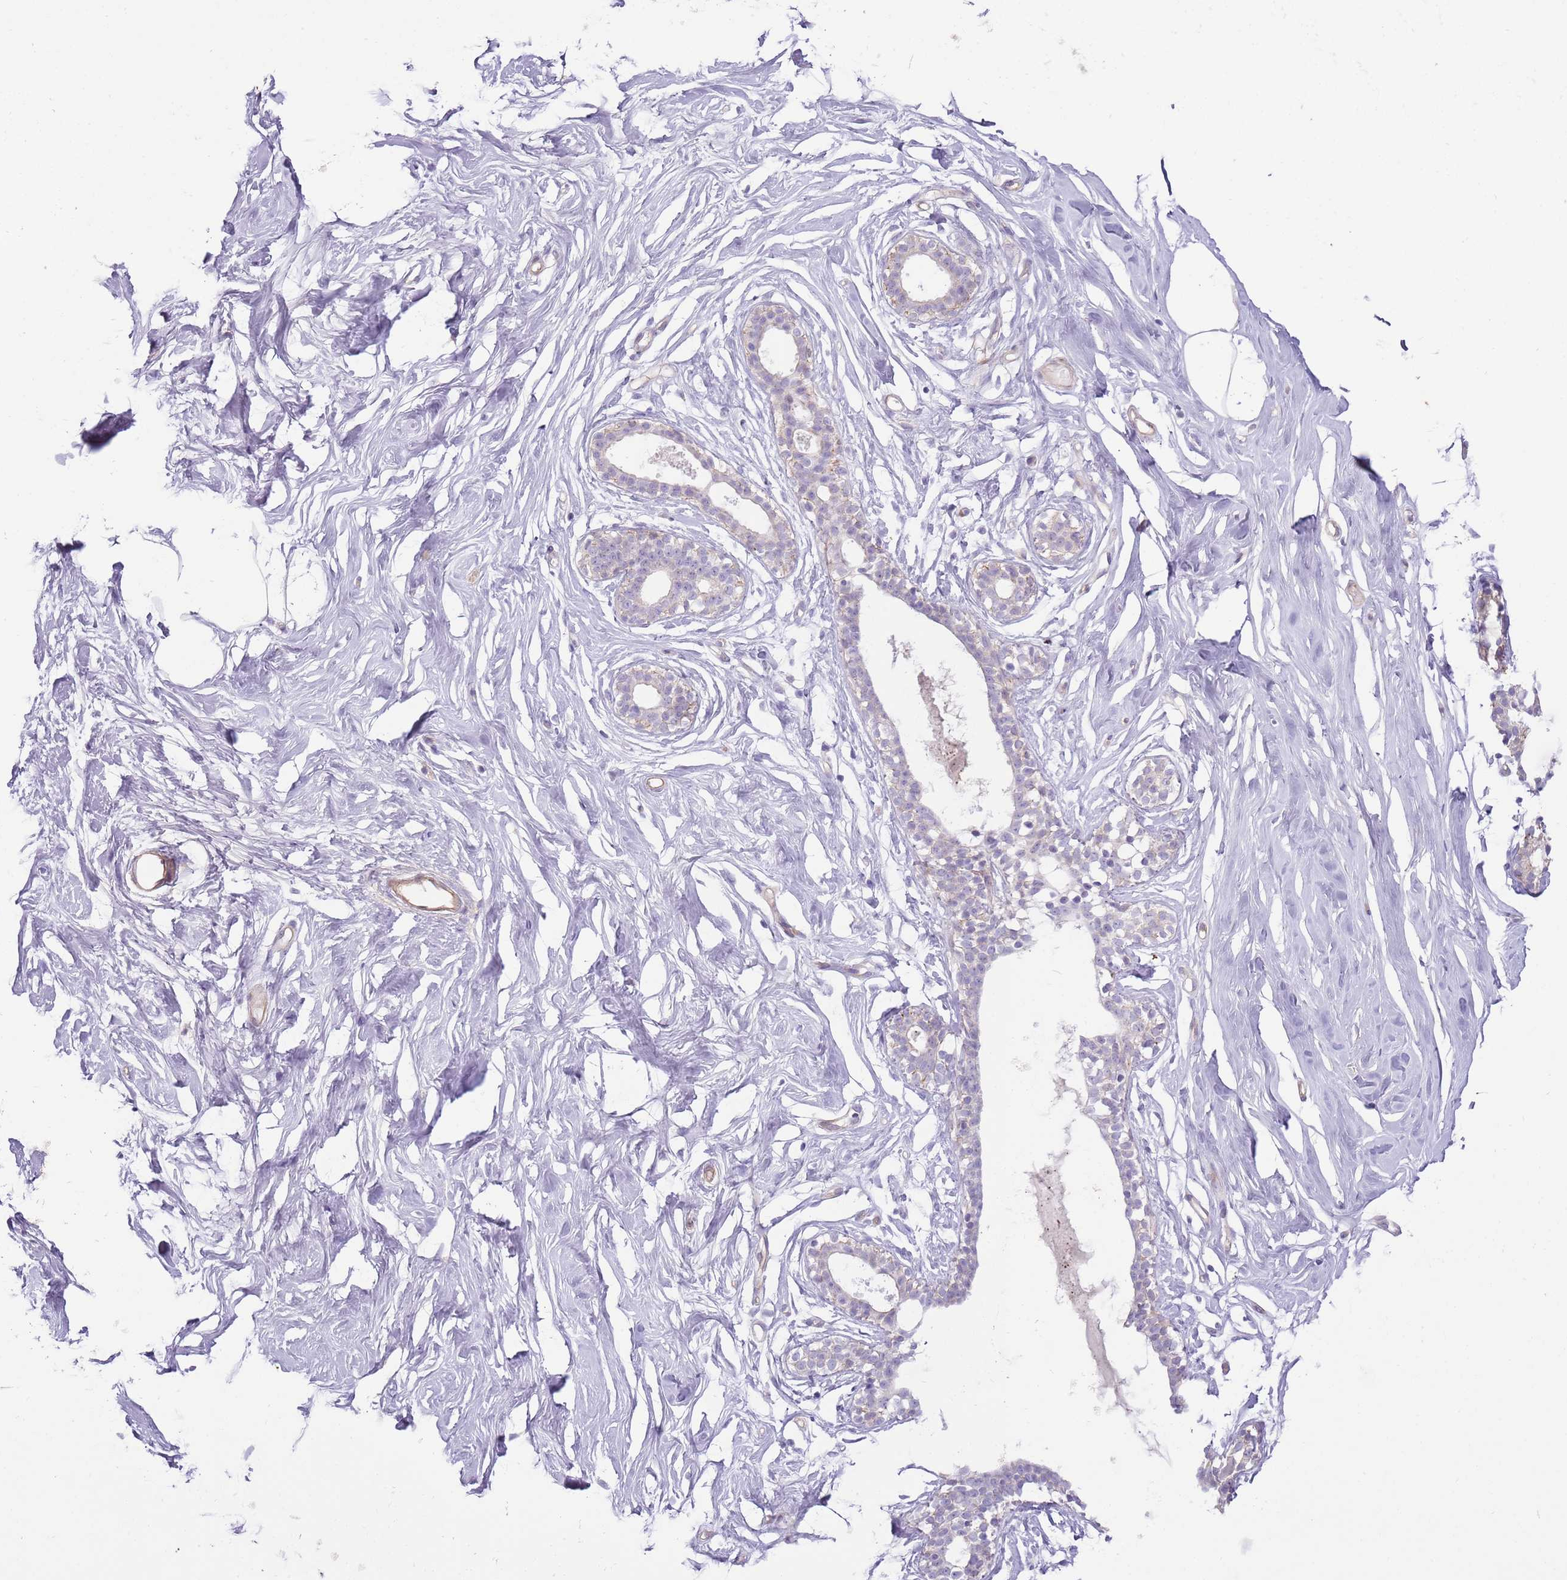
{"staining": {"intensity": "negative", "quantity": "none", "location": "none"}, "tissue": "breast", "cell_type": "Adipocytes", "image_type": "normal", "snomed": [{"axis": "morphology", "description": "Normal tissue, NOS"}, {"axis": "morphology", "description": "Adenoma, NOS"}, {"axis": "topography", "description": "Breast"}], "caption": "A histopathology image of breast stained for a protein reveals no brown staining in adipocytes.", "gene": "MRO", "patient": {"sex": "female", "age": 23}}